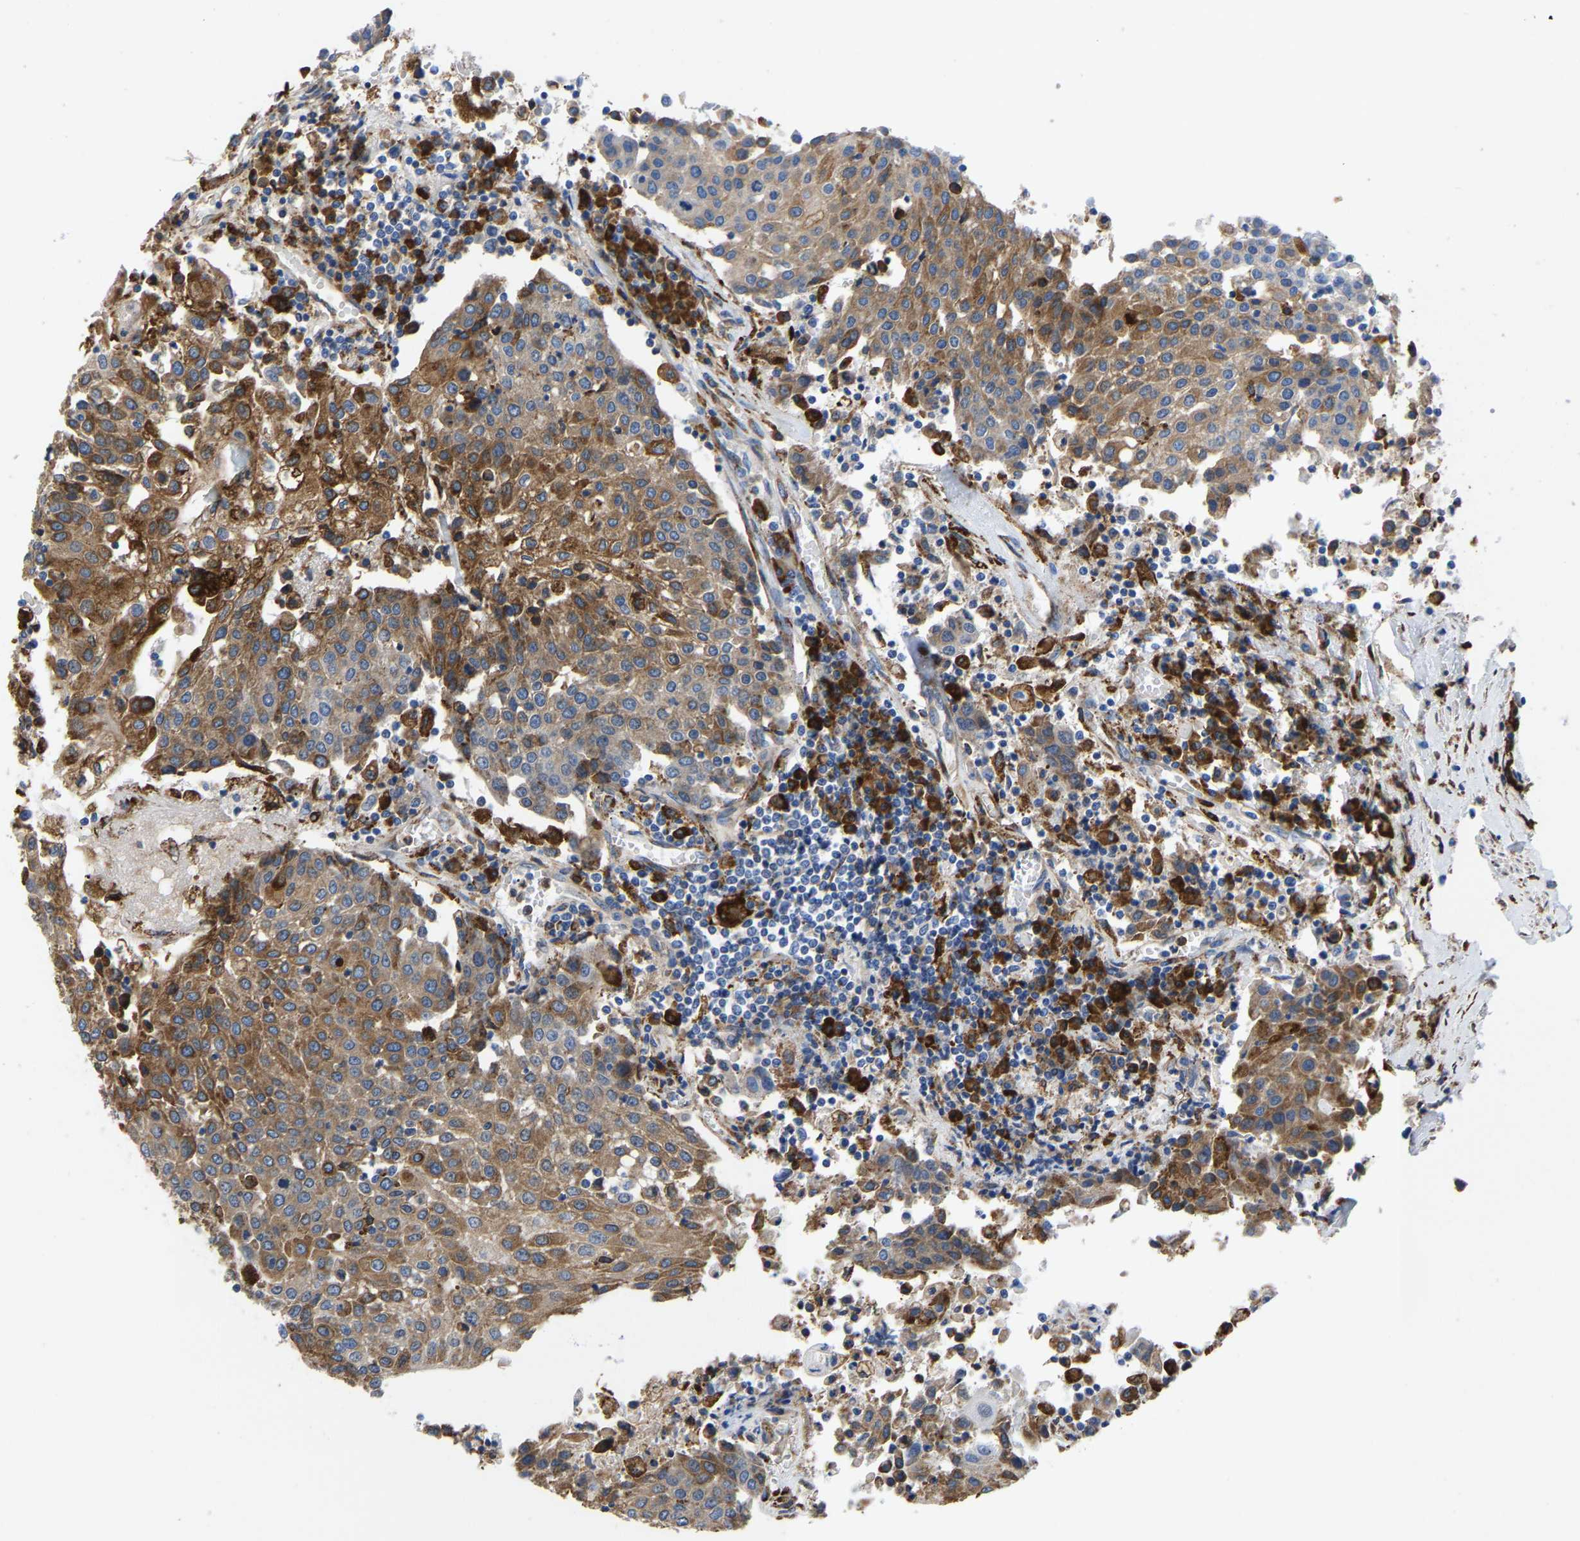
{"staining": {"intensity": "moderate", "quantity": ">75%", "location": "cytoplasmic/membranous"}, "tissue": "urothelial cancer", "cell_type": "Tumor cells", "image_type": "cancer", "snomed": [{"axis": "morphology", "description": "Urothelial carcinoma, High grade"}, {"axis": "topography", "description": "Urinary bladder"}], "caption": "This micrograph demonstrates IHC staining of urothelial carcinoma (high-grade), with medium moderate cytoplasmic/membranous positivity in about >75% of tumor cells.", "gene": "P4HB", "patient": {"sex": "female", "age": 85}}